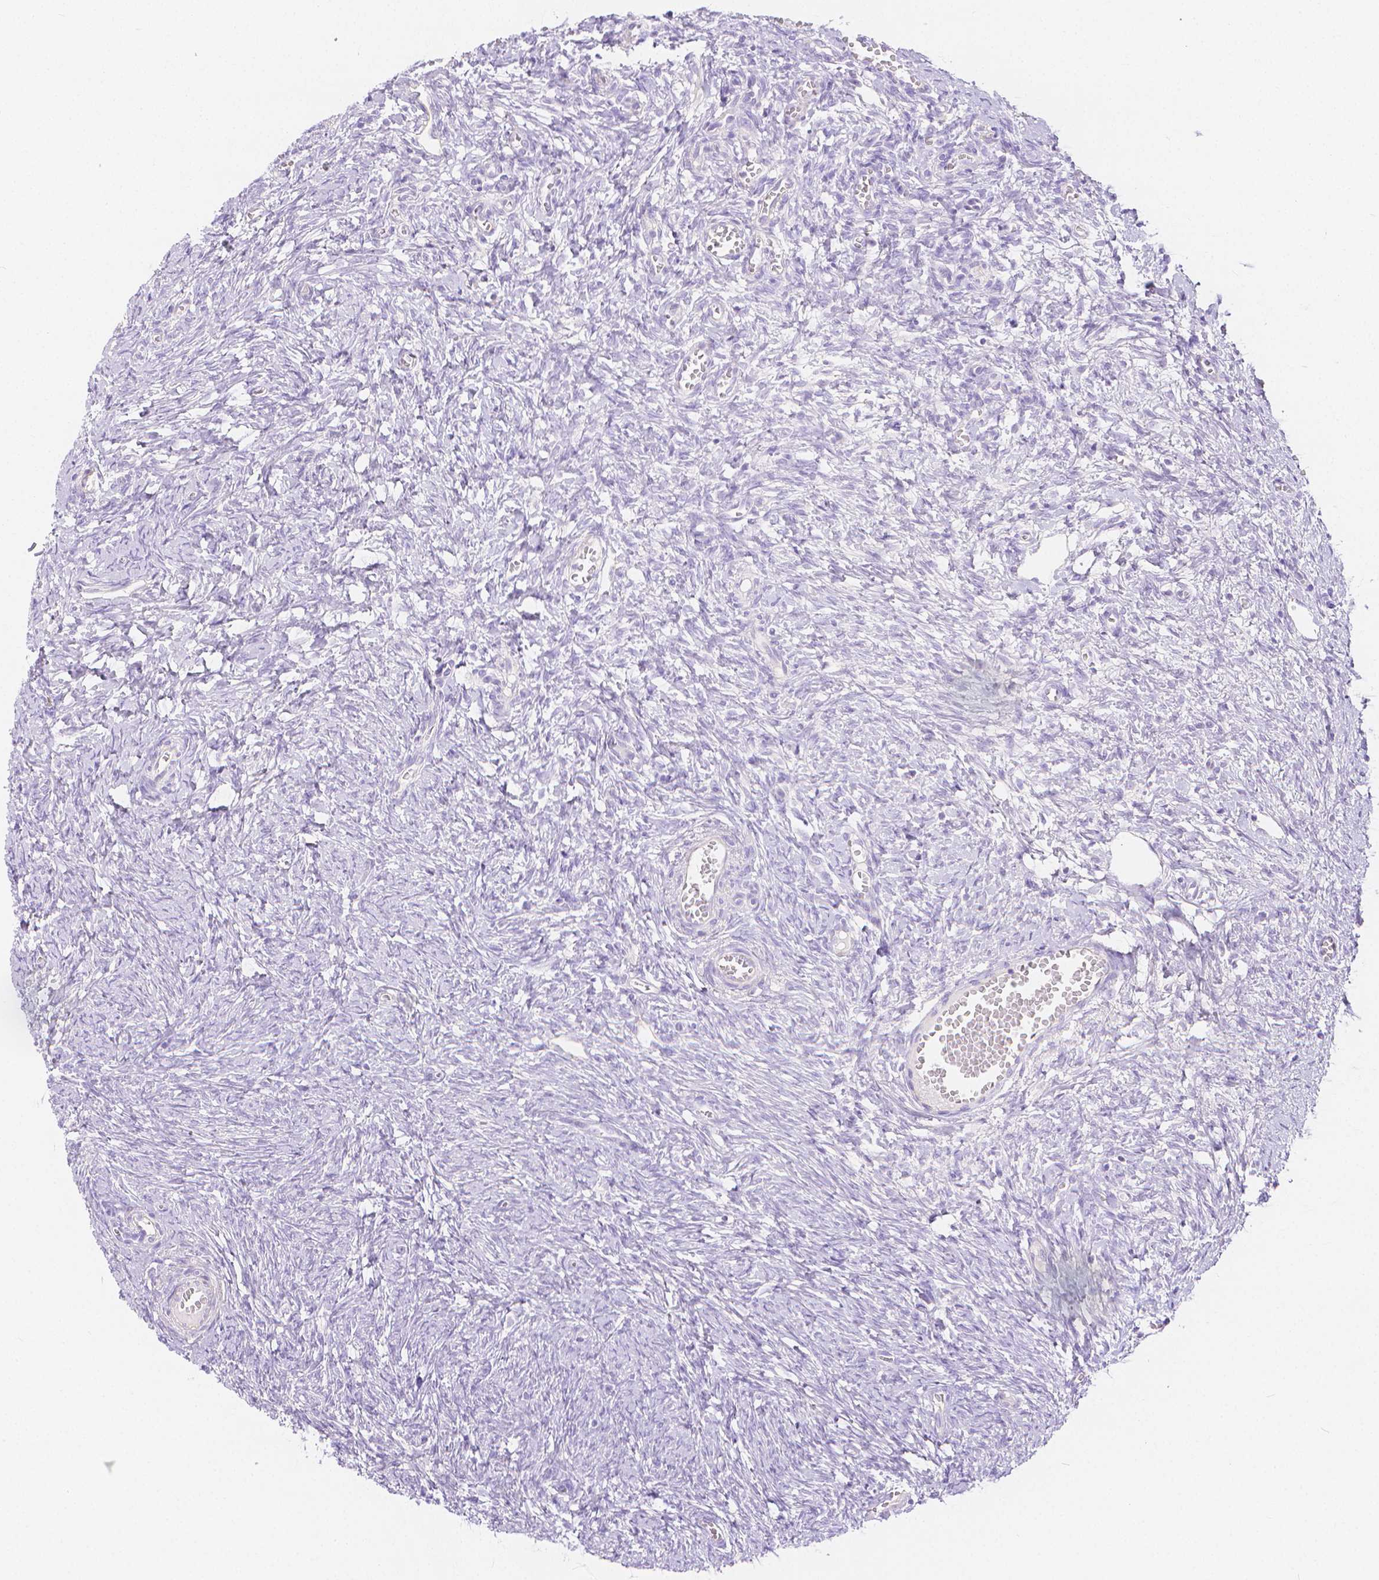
{"staining": {"intensity": "negative", "quantity": "none", "location": "none"}, "tissue": "ovary", "cell_type": "Follicle cells", "image_type": "normal", "snomed": [{"axis": "morphology", "description": "Normal tissue, NOS"}, {"axis": "topography", "description": "Ovary"}], "caption": "IHC micrograph of normal ovary stained for a protein (brown), which demonstrates no staining in follicle cells. Nuclei are stained in blue.", "gene": "SLC27A5", "patient": {"sex": "female", "age": 41}}